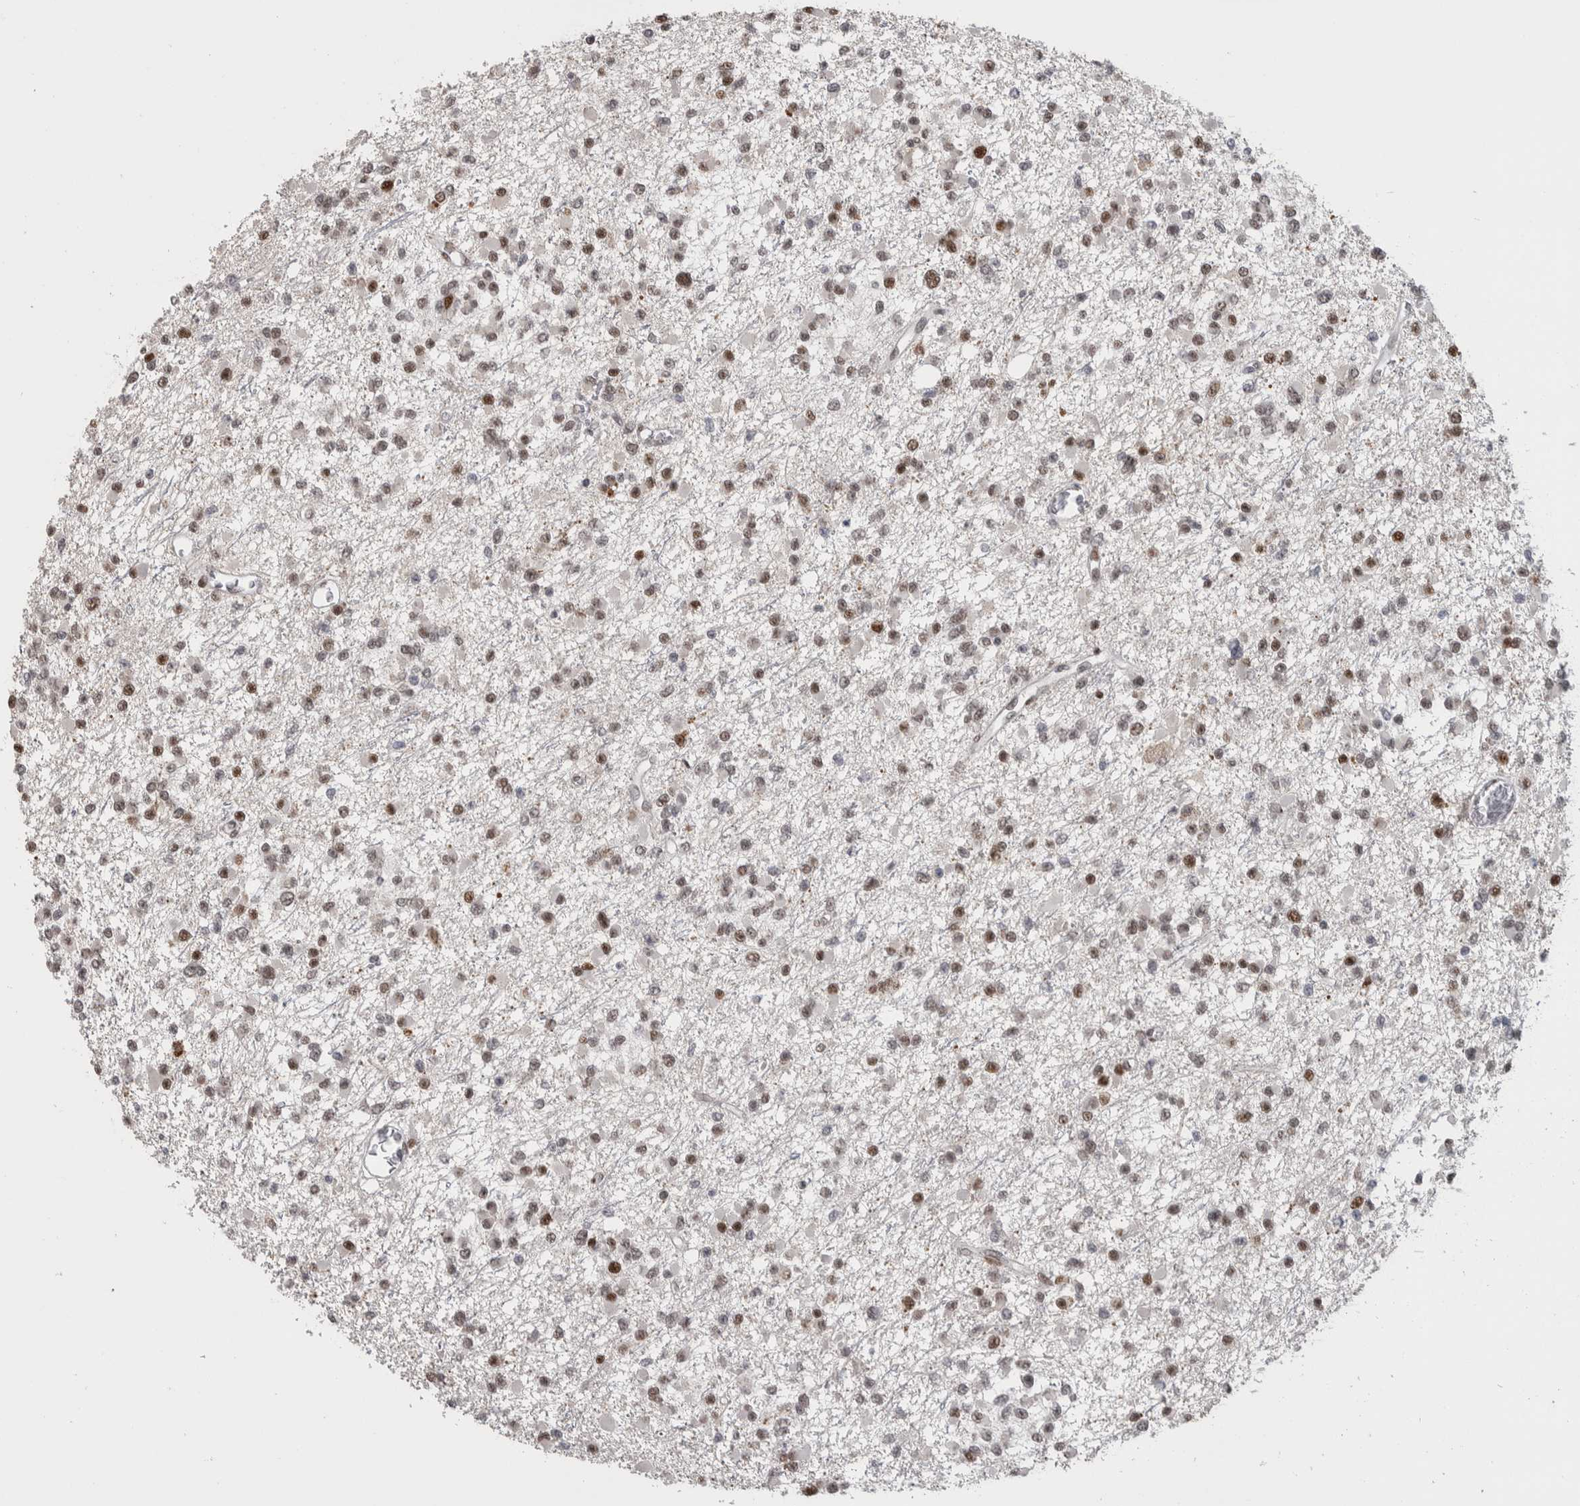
{"staining": {"intensity": "moderate", "quantity": "25%-75%", "location": "nuclear"}, "tissue": "glioma", "cell_type": "Tumor cells", "image_type": "cancer", "snomed": [{"axis": "morphology", "description": "Glioma, malignant, Low grade"}, {"axis": "topography", "description": "Brain"}], "caption": "This micrograph exhibits glioma stained with IHC to label a protein in brown. The nuclear of tumor cells show moderate positivity for the protein. Nuclei are counter-stained blue.", "gene": "HEXIM2", "patient": {"sex": "female", "age": 22}}